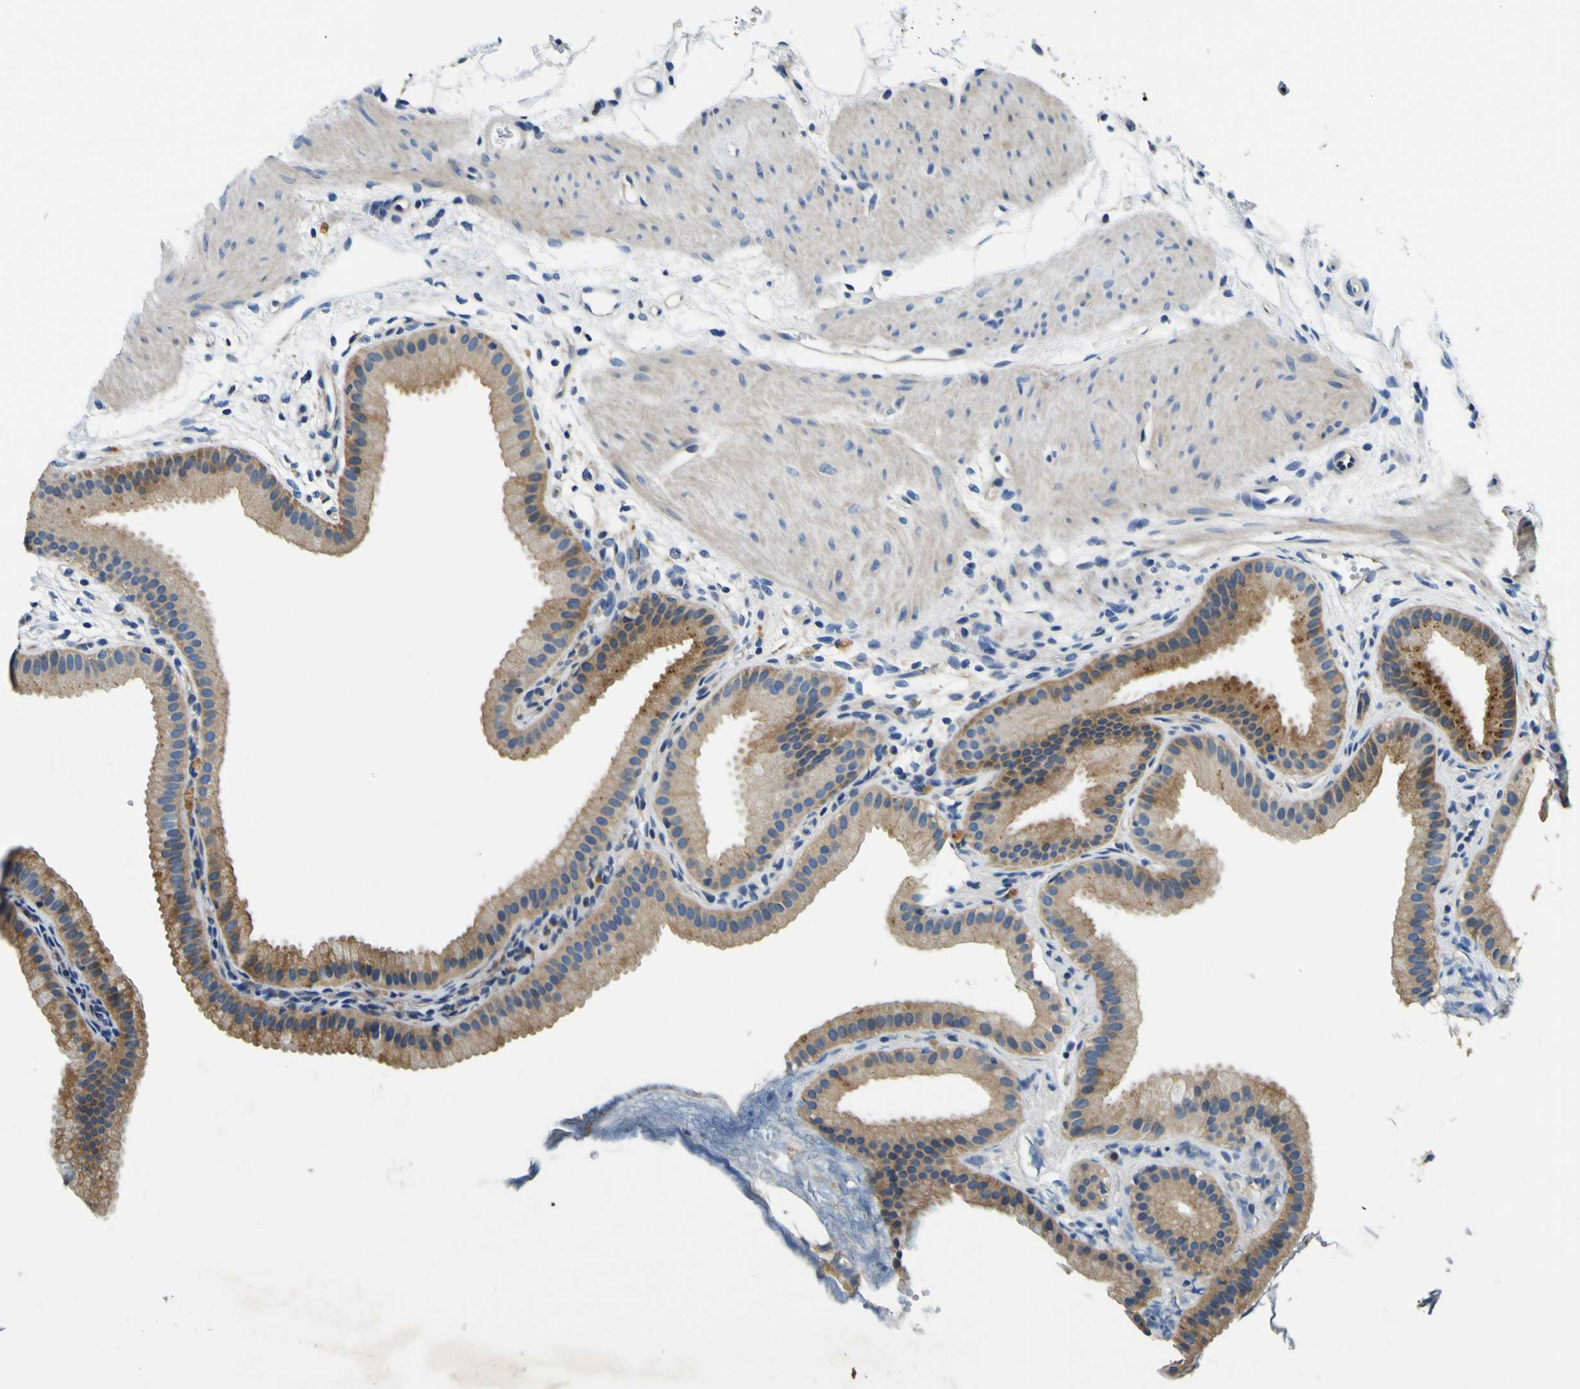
{"staining": {"intensity": "moderate", "quantity": ">75%", "location": "cytoplasmic/membranous"}, "tissue": "gallbladder", "cell_type": "Glandular cells", "image_type": "normal", "snomed": [{"axis": "morphology", "description": "Normal tissue, NOS"}, {"axis": "topography", "description": "Gallbladder"}], "caption": "IHC histopathology image of unremarkable human gallbladder stained for a protein (brown), which displays medium levels of moderate cytoplasmic/membranous expression in about >75% of glandular cells.", "gene": "CLSTN1", "patient": {"sex": "female", "age": 64}}